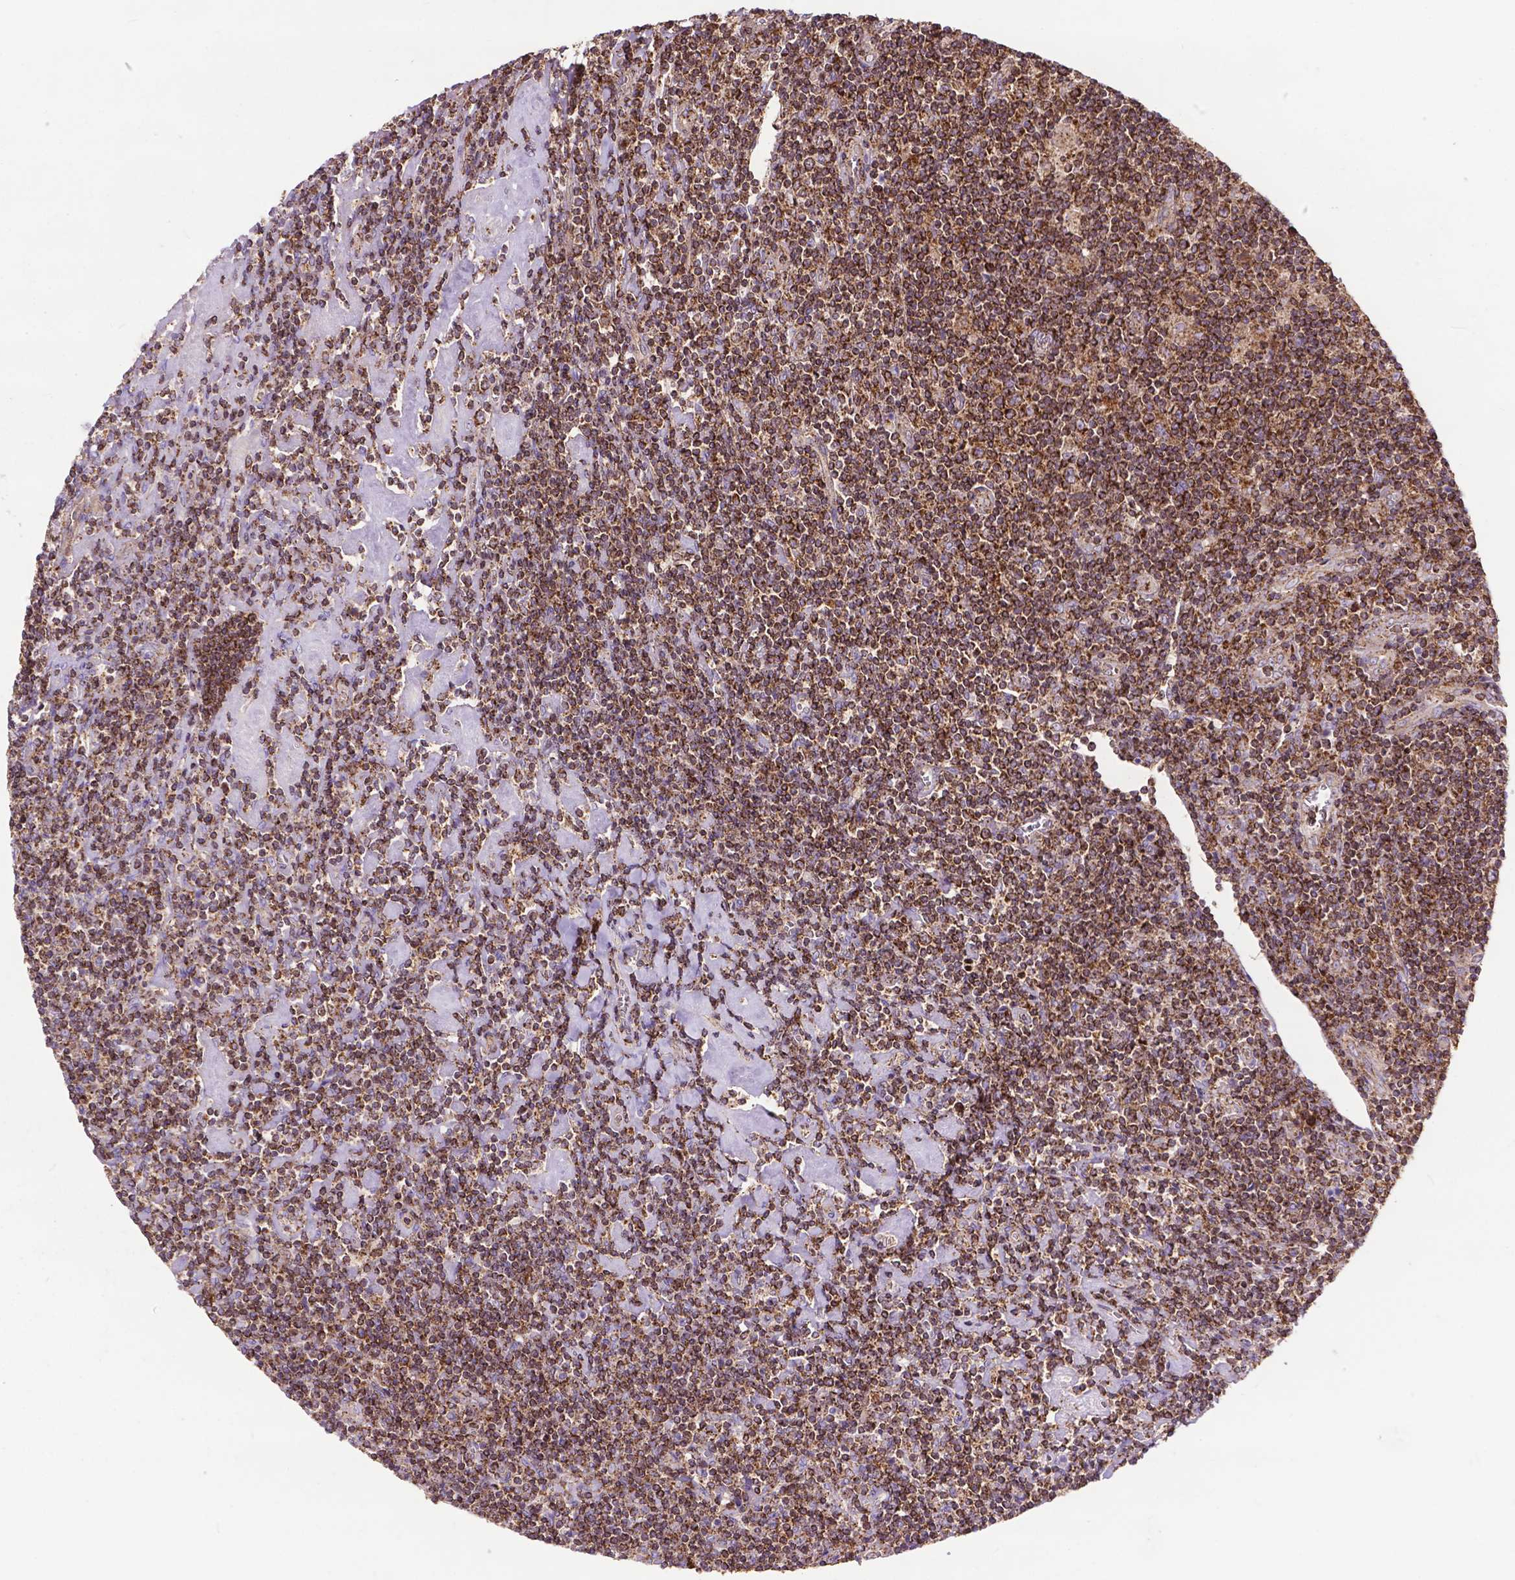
{"staining": {"intensity": "moderate", "quantity": ">75%", "location": "cytoplasmic/membranous"}, "tissue": "lymphoma", "cell_type": "Tumor cells", "image_type": "cancer", "snomed": [{"axis": "morphology", "description": "Hodgkin's disease, NOS"}, {"axis": "topography", "description": "Lymph node"}], "caption": "Lymphoma was stained to show a protein in brown. There is medium levels of moderate cytoplasmic/membranous staining in about >75% of tumor cells. The staining is performed using DAB brown chromogen to label protein expression. The nuclei are counter-stained blue using hematoxylin.", "gene": "CHMP4A", "patient": {"sex": "male", "age": 40}}